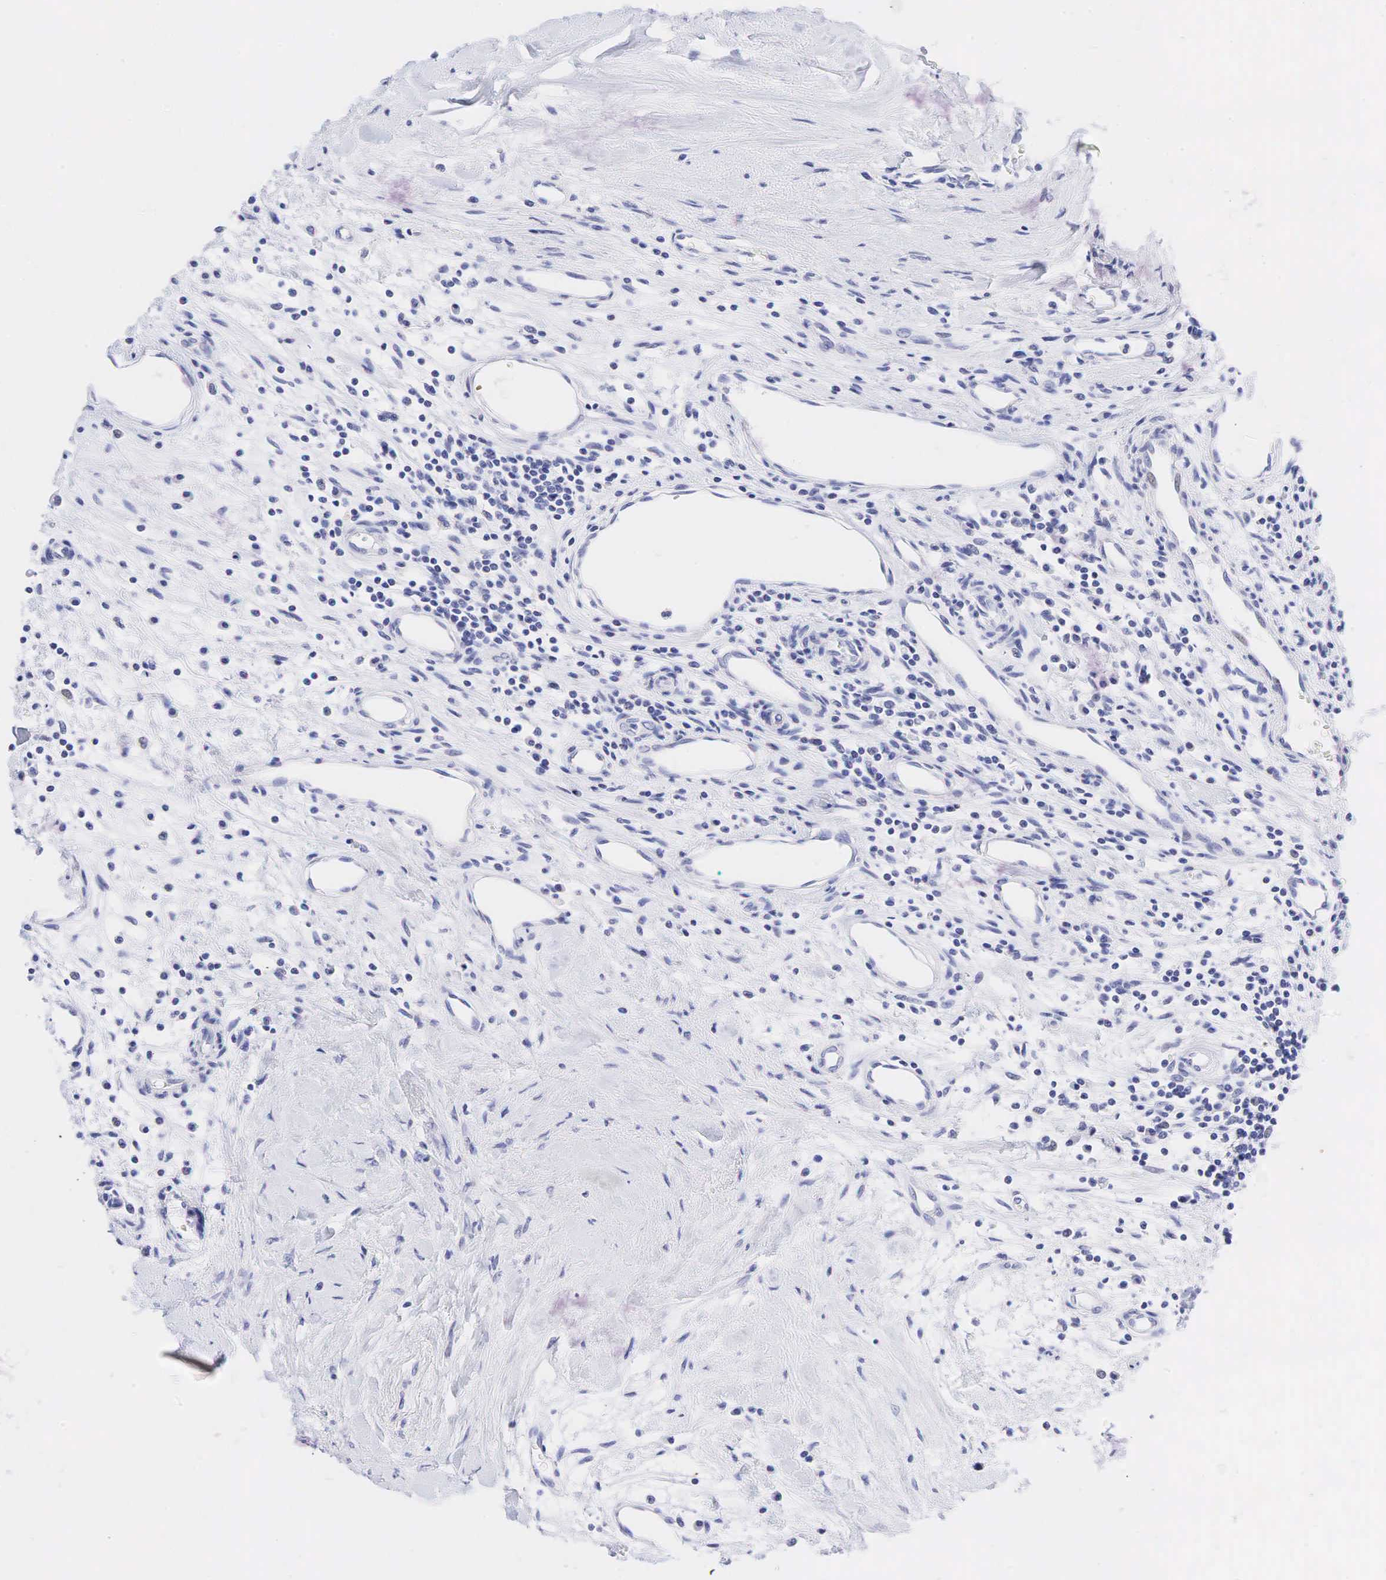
{"staining": {"intensity": "negative", "quantity": "none", "location": "none"}, "tissue": "renal cancer", "cell_type": "Tumor cells", "image_type": "cancer", "snomed": [{"axis": "morphology", "description": "Carcinoid, malignant, NOS"}, {"axis": "topography", "description": "Kidney"}], "caption": "Immunohistochemistry (IHC) of human carcinoid (malignant) (renal) exhibits no expression in tumor cells.", "gene": "AR", "patient": {"sex": "female", "age": 41}}